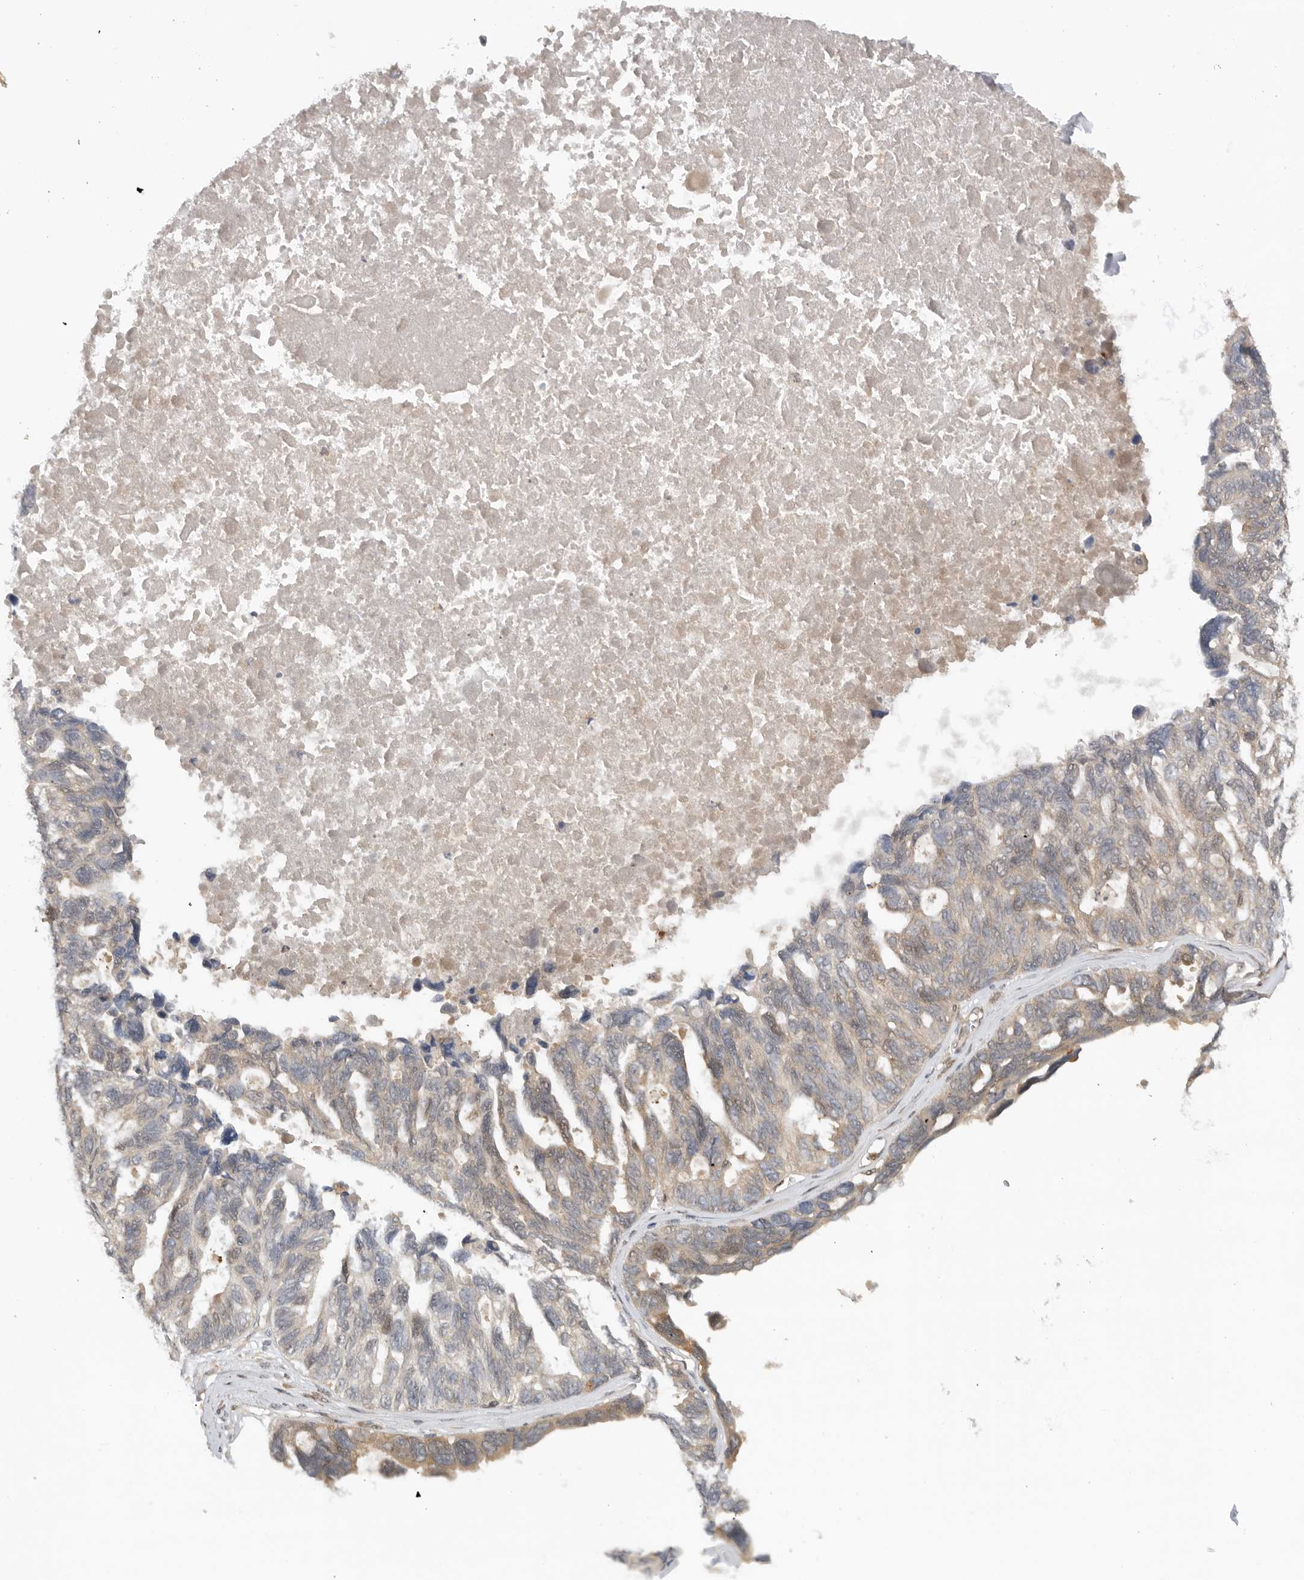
{"staining": {"intensity": "weak", "quantity": "25%-75%", "location": "cytoplasmic/membranous,nuclear"}, "tissue": "ovarian cancer", "cell_type": "Tumor cells", "image_type": "cancer", "snomed": [{"axis": "morphology", "description": "Cystadenocarcinoma, serous, NOS"}, {"axis": "topography", "description": "Ovary"}], "caption": "The micrograph displays immunohistochemical staining of ovarian cancer. There is weak cytoplasmic/membranous and nuclear positivity is appreciated in about 25%-75% of tumor cells.", "gene": "DCAF8", "patient": {"sex": "female", "age": 79}}